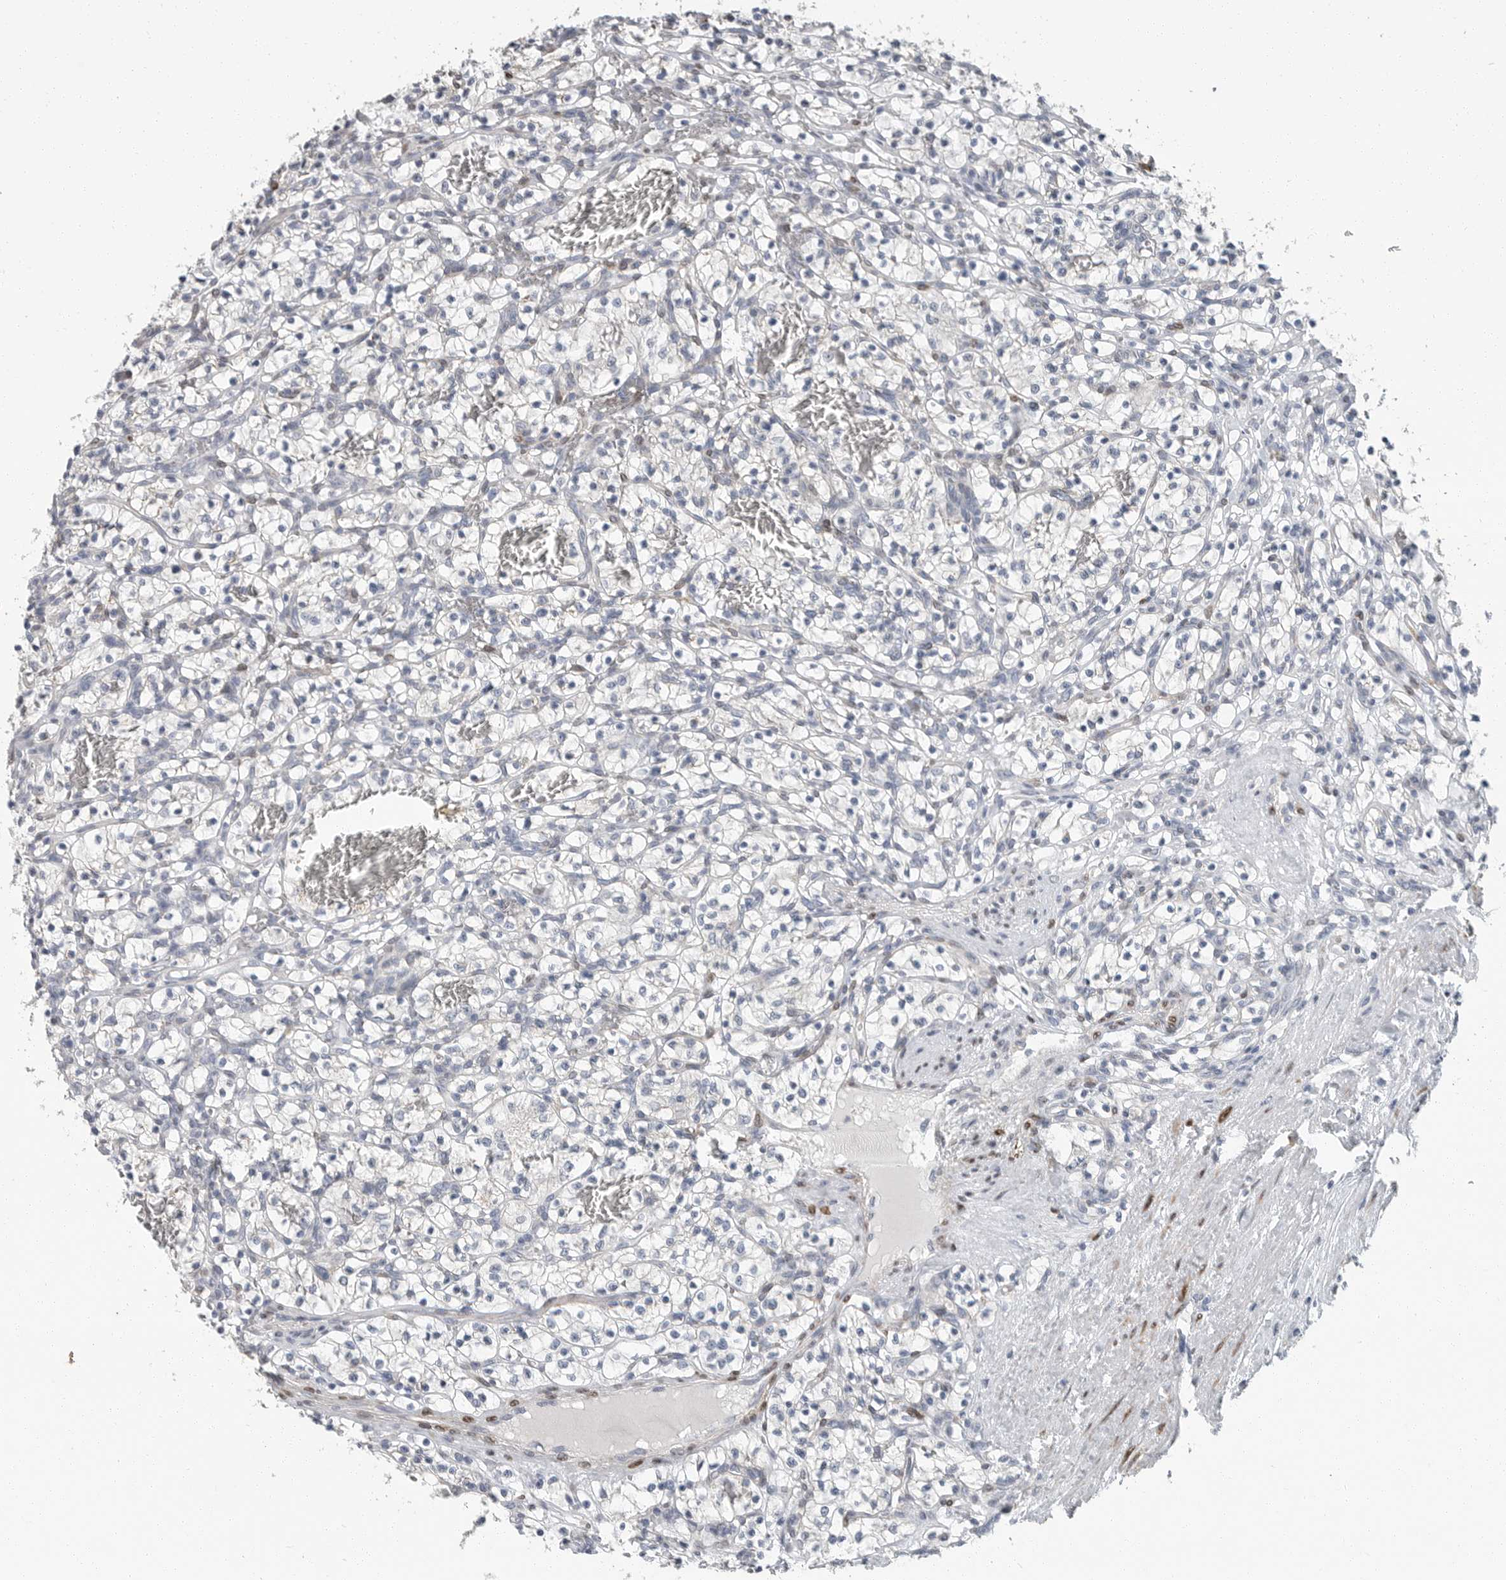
{"staining": {"intensity": "negative", "quantity": "none", "location": "none"}, "tissue": "renal cancer", "cell_type": "Tumor cells", "image_type": "cancer", "snomed": [{"axis": "morphology", "description": "Adenocarcinoma, NOS"}, {"axis": "topography", "description": "Kidney"}], "caption": "DAB (3,3'-diaminobenzidine) immunohistochemical staining of human adenocarcinoma (renal) demonstrates no significant staining in tumor cells. Nuclei are stained in blue.", "gene": "PLN", "patient": {"sex": "female", "age": 57}}